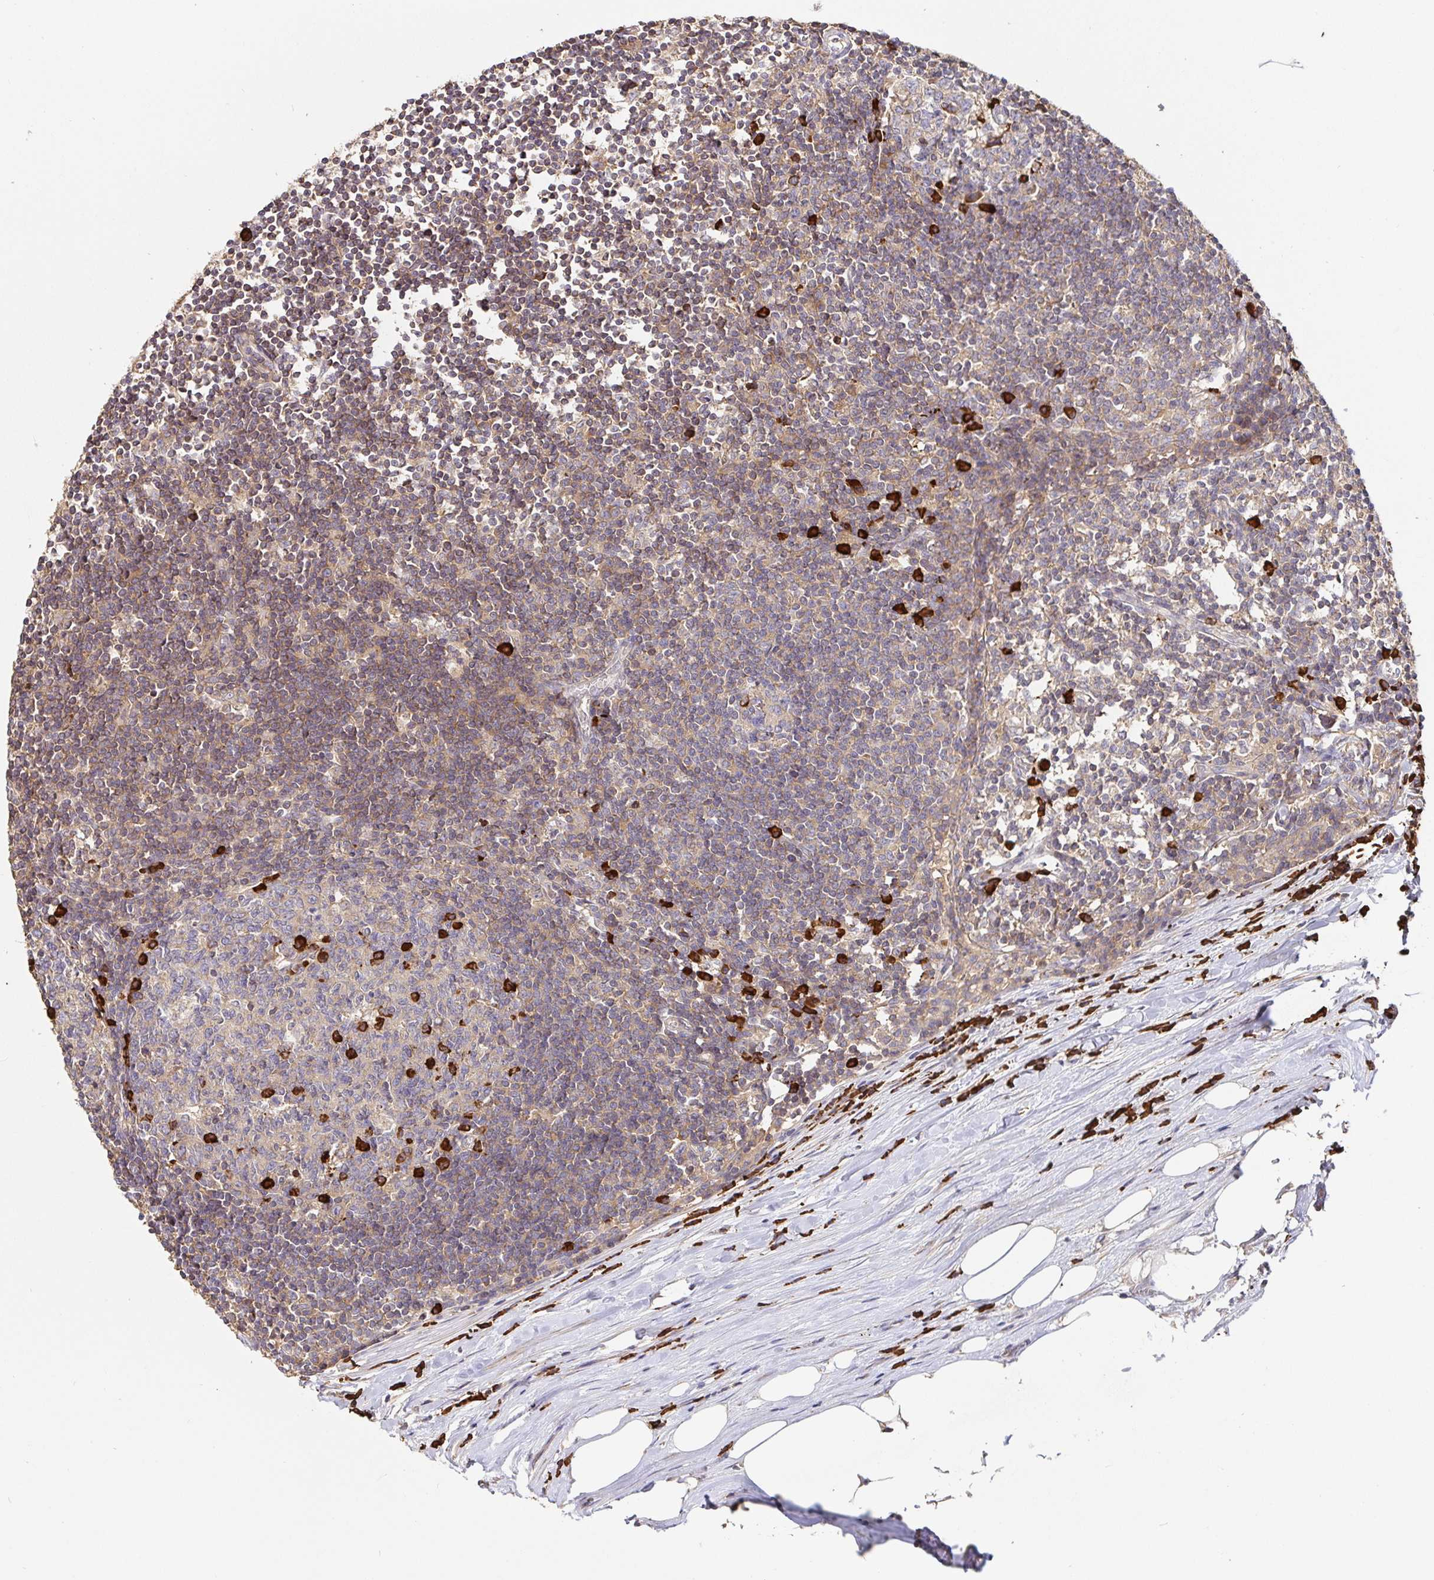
{"staining": {"intensity": "strong", "quantity": "<25%", "location": "cytoplasmic/membranous"}, "tissue": "lymph node", "cell_type": "Germinal center cells", "image_type": "normal", "snomed": [{"axis": "morphology", "description": "Normal tissue, NOS"}, {"axis": "topography", "description": "Lymph node"}], "caption": "Lymph node was stained to show a protein in brown. There is medium levels of strong cytoplasmic/membranous staining in about <25% of germinal center cells. (IHC, brightfield microscopy, high magnification).", "gene": "HAGH", "patient": {"sex": "male", "age": 67}}